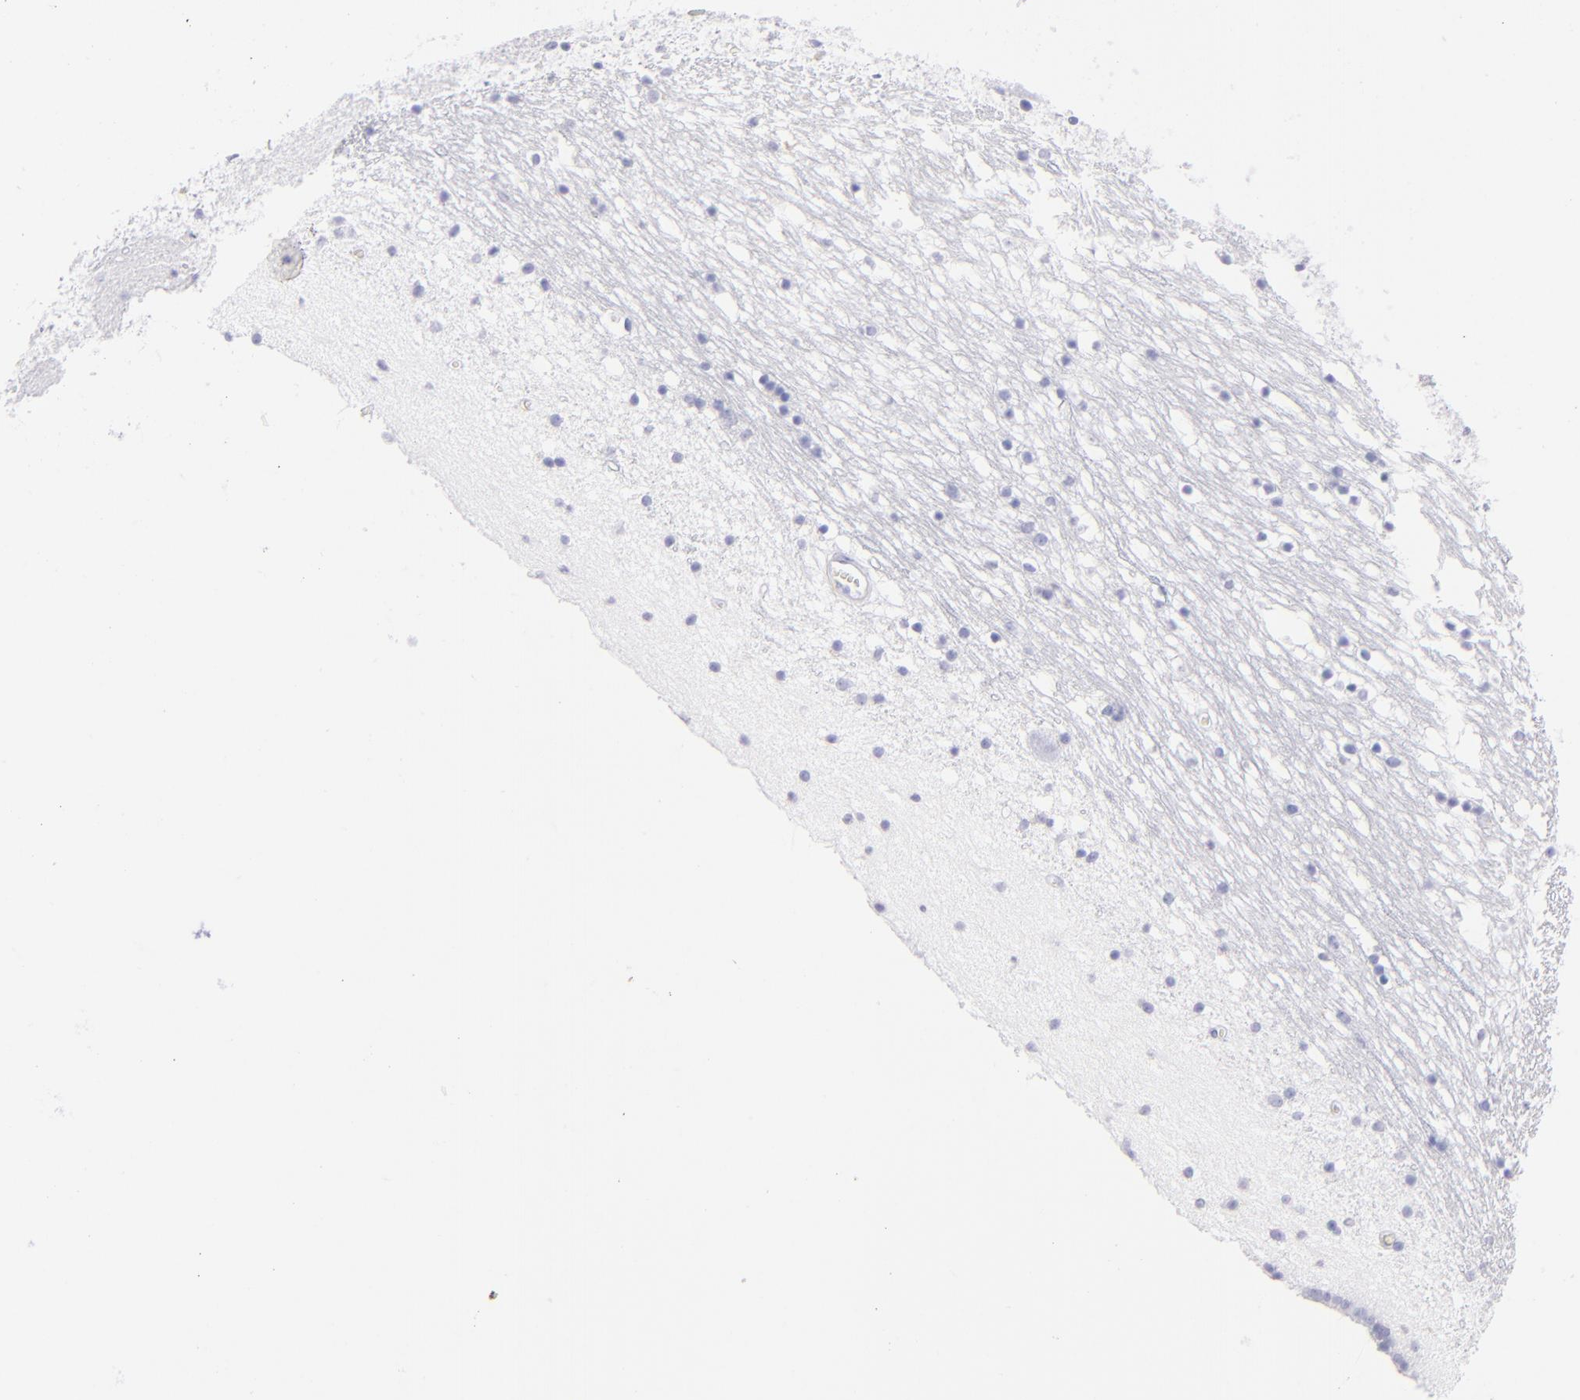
{"staining": {"intensity": "negative", "quantity": "none", "location": "none"}, "tissue": "caudate", "cell_type": "Glial cells", "image_type": "normal", "snomed": [{"axis": "morphology", "description": "Normal tissue, NOS"}, {"axis": "topography", "description": "Lateral ventricle wall"}], "caption": "Caudate was stained to show a protein in brown. There is no significant staining in glial cells. (DAB (3,3'-diaminobenzidine) immunohistochemistry (IHC), high magnification).", "gene": "CD69", "patient": {"sex": "male", "age": 45}}